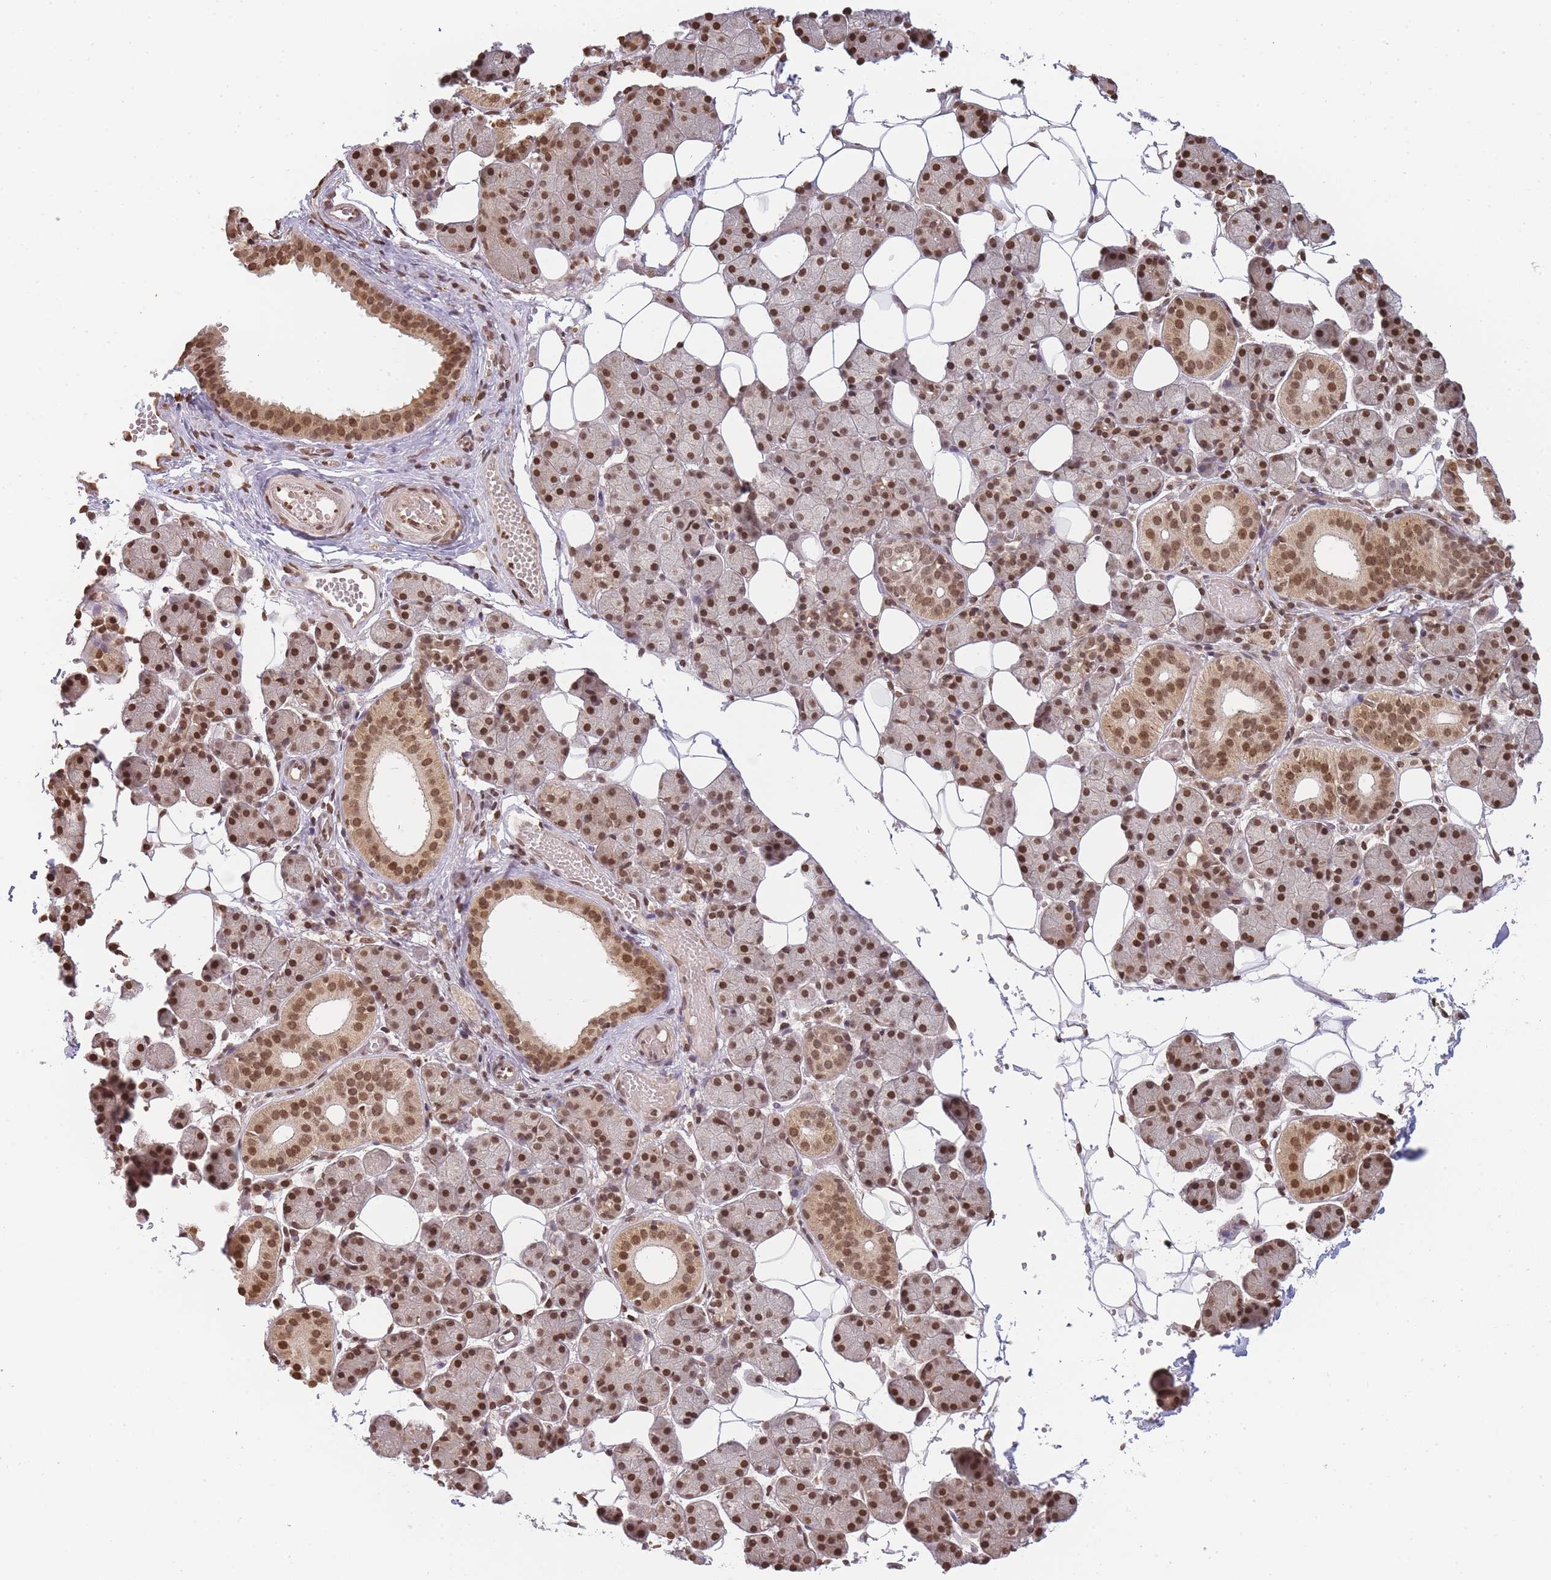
{"staining": {"intensity": "strong", "quantity": ">75%", "location": "nuclear"}, "tissue": "salivary gland", "cell_type": "Glandular cells", "image_type": "normal", "snomed": [{"axis": "morphology", "description": "Normal tissue, NOS"}, {"axis": "topography", "description": "Salivary gland"}], "caption": "High-power microscopy captured an IHC photomicrograph of benign salivary gland, revealing strong nuclear staining in approximately >75% of glandular cells.", "gene": "WWTR1", "patient": {"sex": "female", "age": 33}}